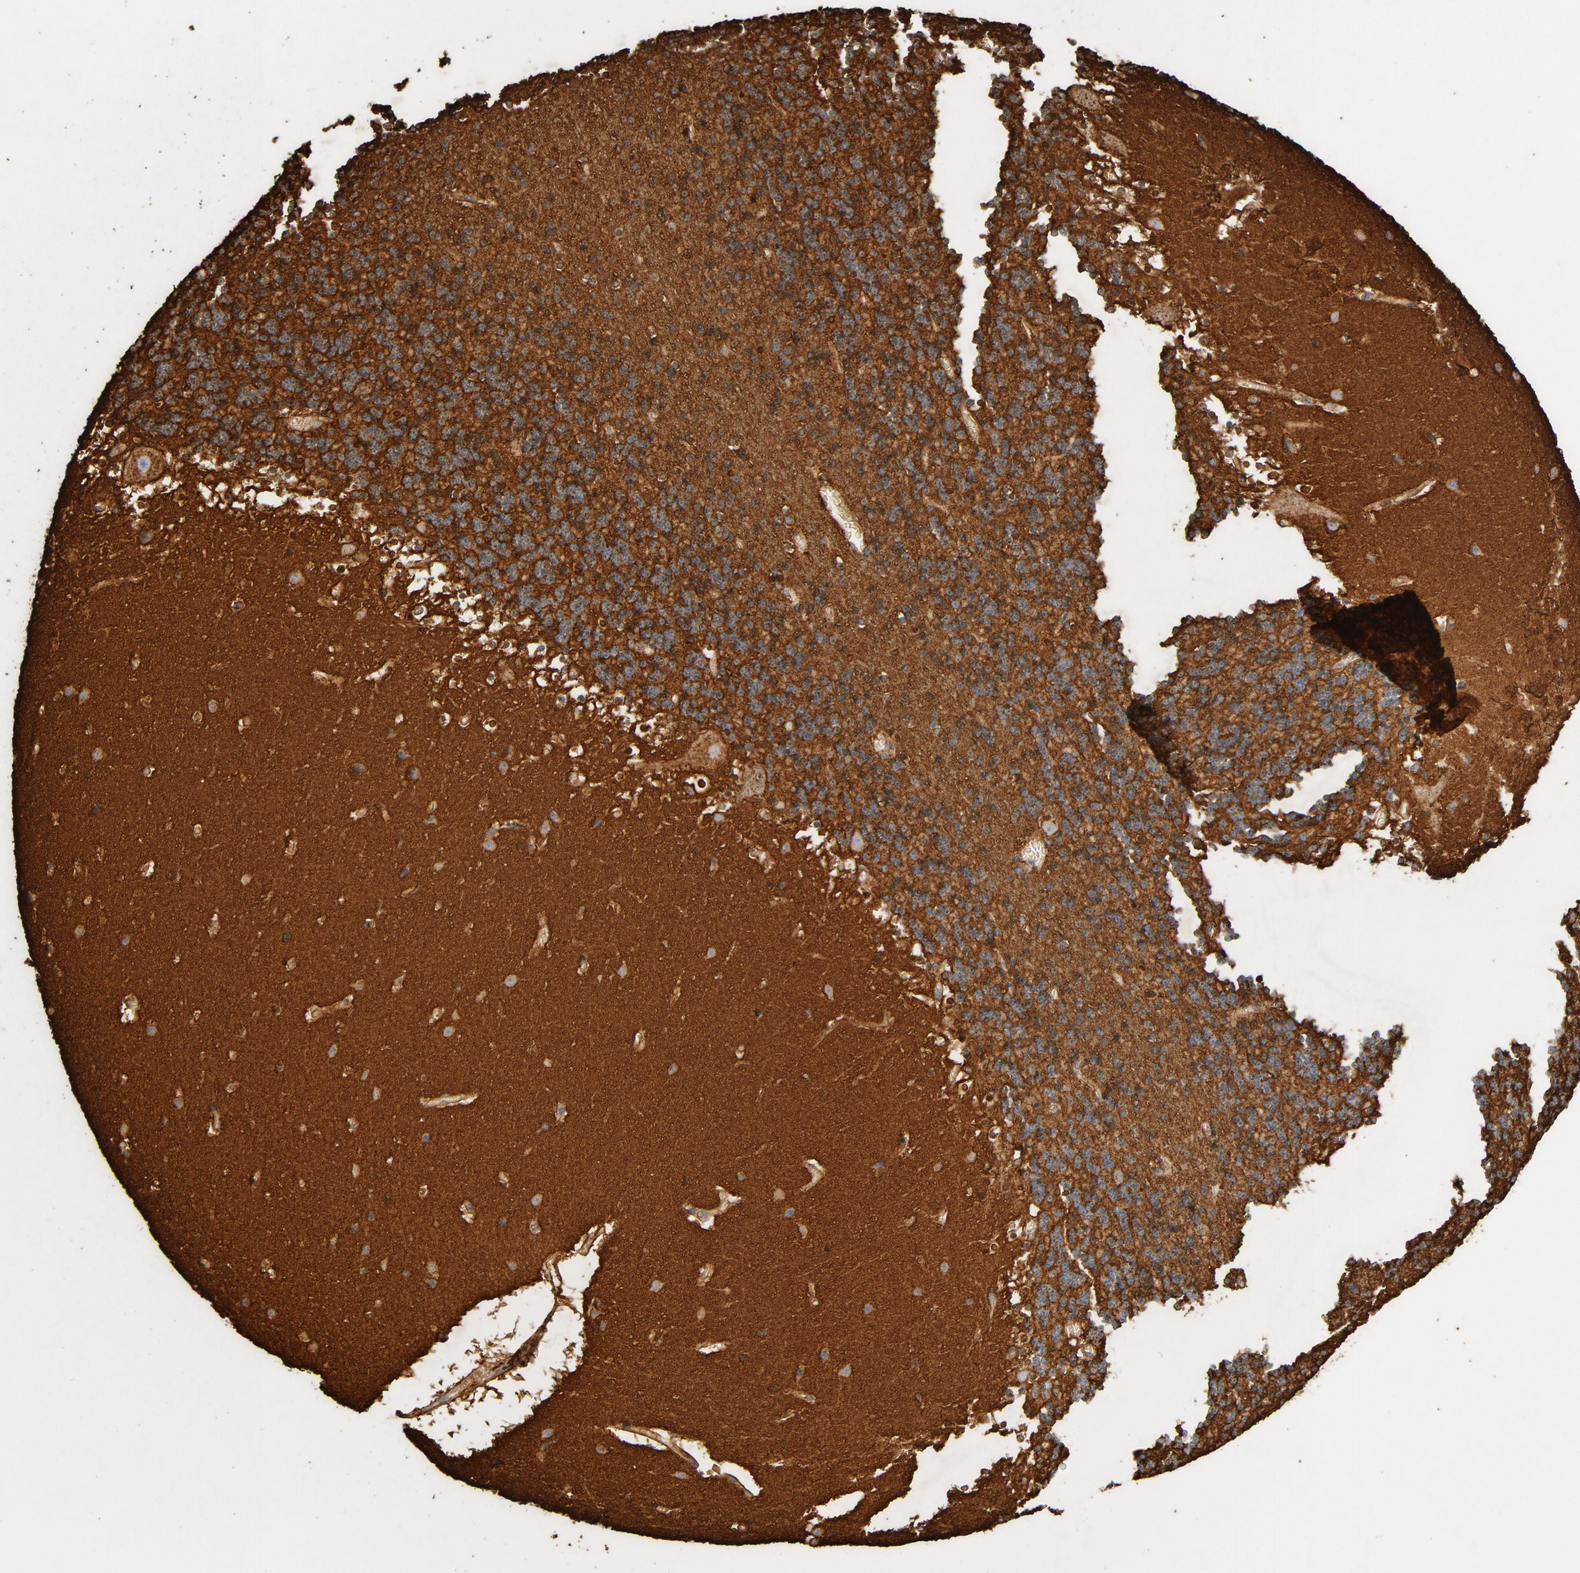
{"staining": {"intensity": "weak", "quantity": ">75%", "location": "cytoplasmic/membranous"}, "tissue": "cerebellum", "cell_type": "Cells in granular layer", "image_type": "normal", "snomed": [{"axis": "morphology", "description": "Normal tissue, NOS"}, {"axis": "topography", "description": "Cerebellum"}], "caption": "A histopathology image showing weak cytoplasmic/membranous positivity in about >75% of cells in granular layer in normal cerebellum, as visualized by brown immunohistochemical staining.", "gene": "PTPRB", "patient": {"sex": "male", "age": 45}}